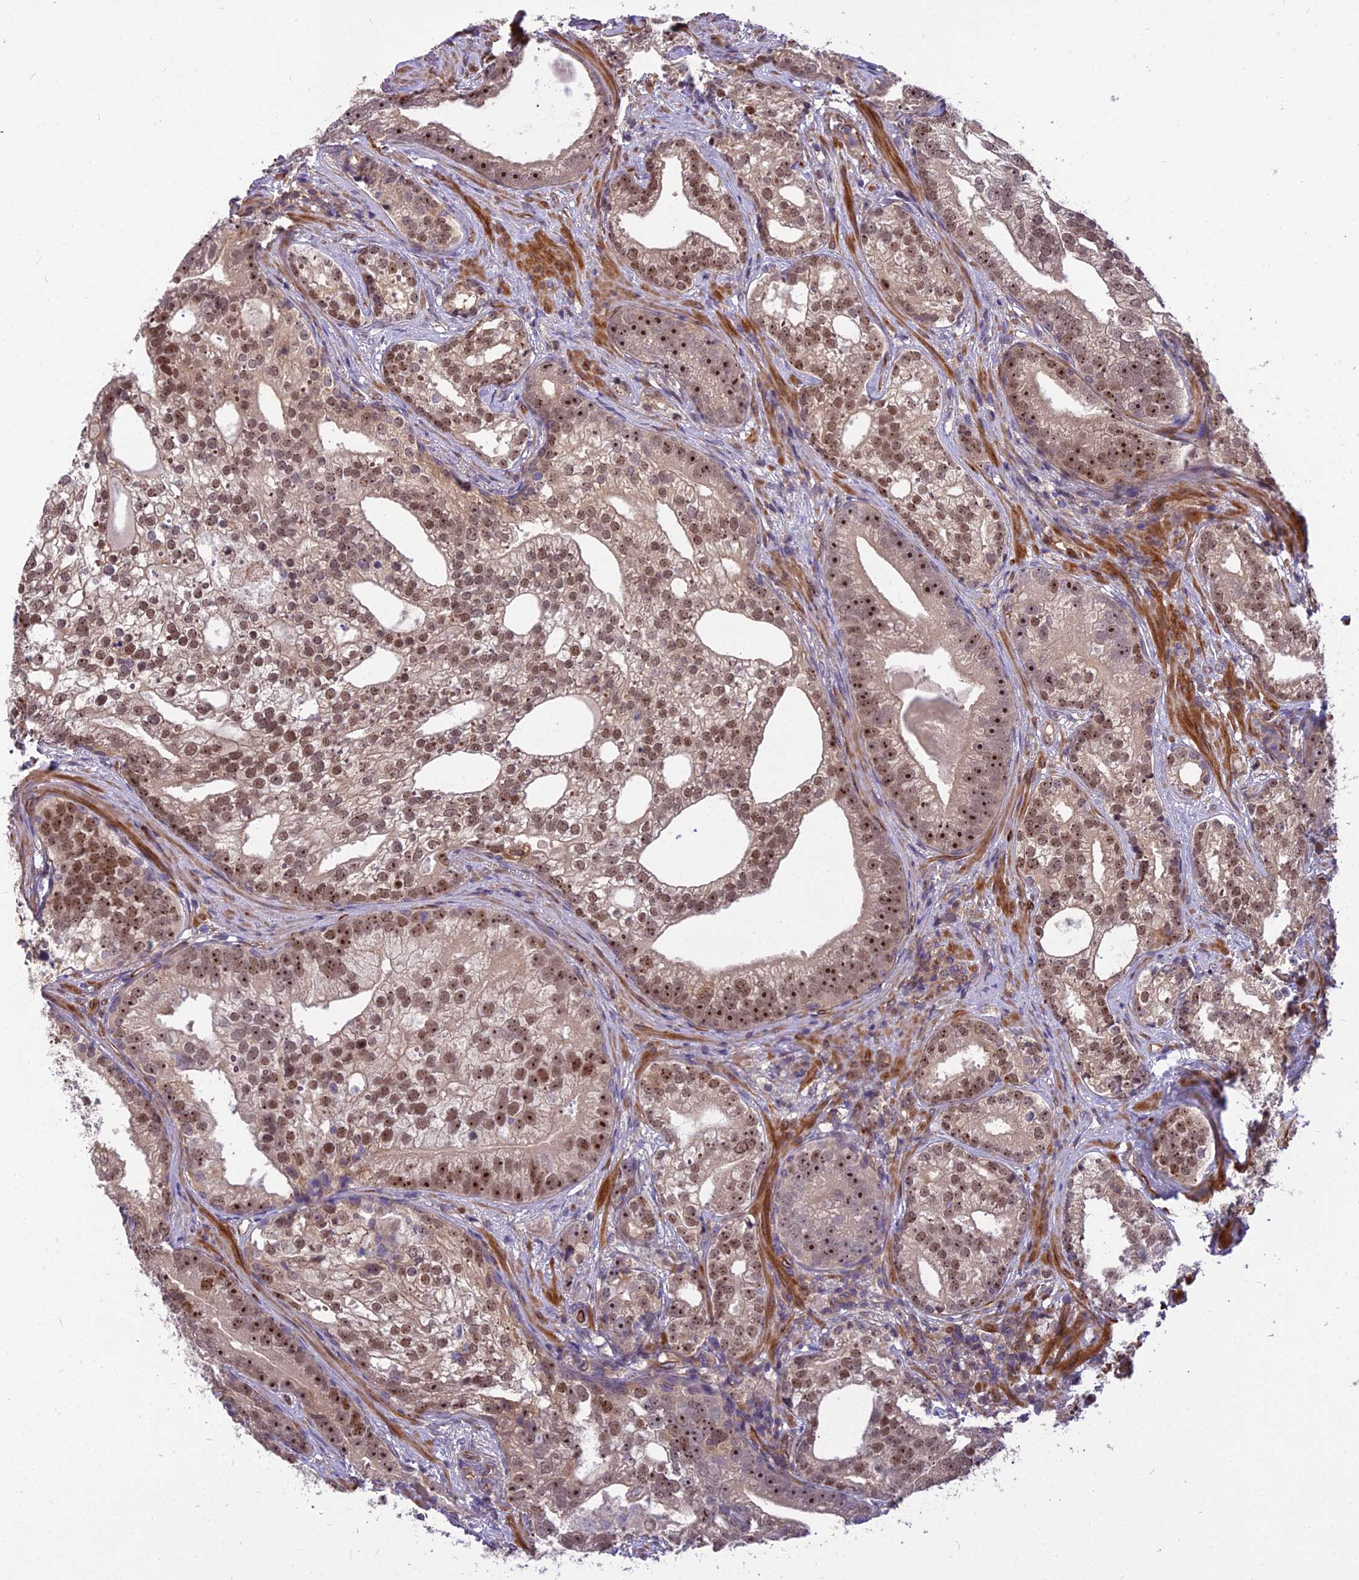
{"staining": {"intensity": "strong", "quantity": ">75%", "location": "cytoplasmic/membranous,nuclear"}, "tissue": "prostate cancer", "cell_type": "Tumor cells", "image_type": "cancer", "snomed": [{"axis": "morphology", "description": "Adenocarcinoma, High grade"}, {"axis": "topography", "description": "Prostate"}], "caption": "Protein expression analysis of adenocarcinoma (high-grade) (prostate) demonstrates strong cytoplasmic/membranous and nuclear expression in about >75% of tumor cells. (brown staining indicates protein expression, while blue staining denotes nuclei).", "gene": "TCEA3", "patient": {"sex": "male", "age": 75}}